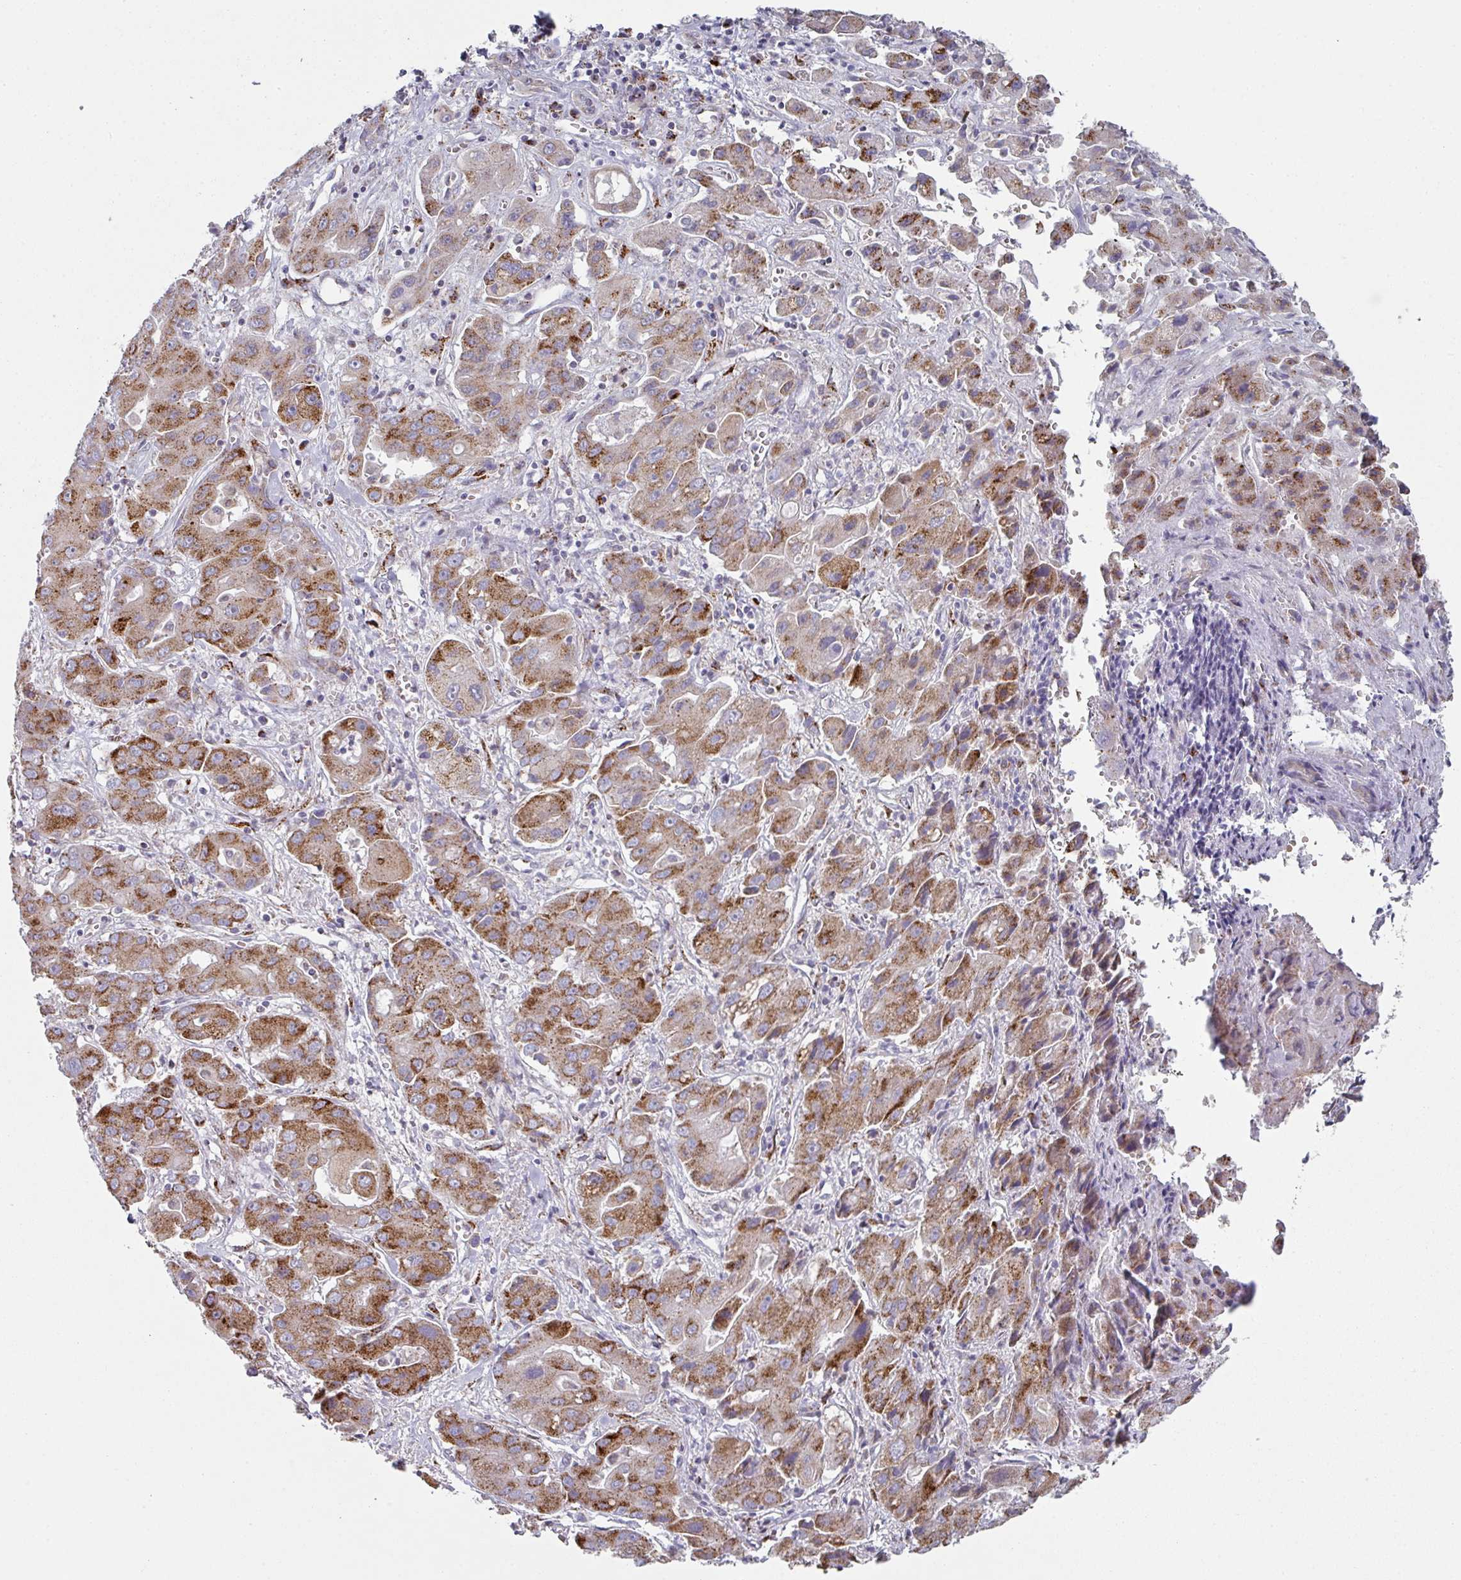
{"staining": {"intensity": "strong", "quantity": ">75%", "location": "cytoplasmic/membranous"}, "tissue": "liver cancer", "cell_type": "Tumor cells", "image_type": "cancer", "snomed": [{"axis": "morphology", "description": "Cholangiocarcinoma"}, {"axis": "topography", "description": "Liver"}], "caption": "The histopathology image shows immunohistochemical staining of cholangiocarcinoma (liver). There is strong cytoplasmic/membranous expression is identified in approximately >75% of tumor cells.", "gene": "CCDC85B", "patient": {"sex": "male", "age": 67}}